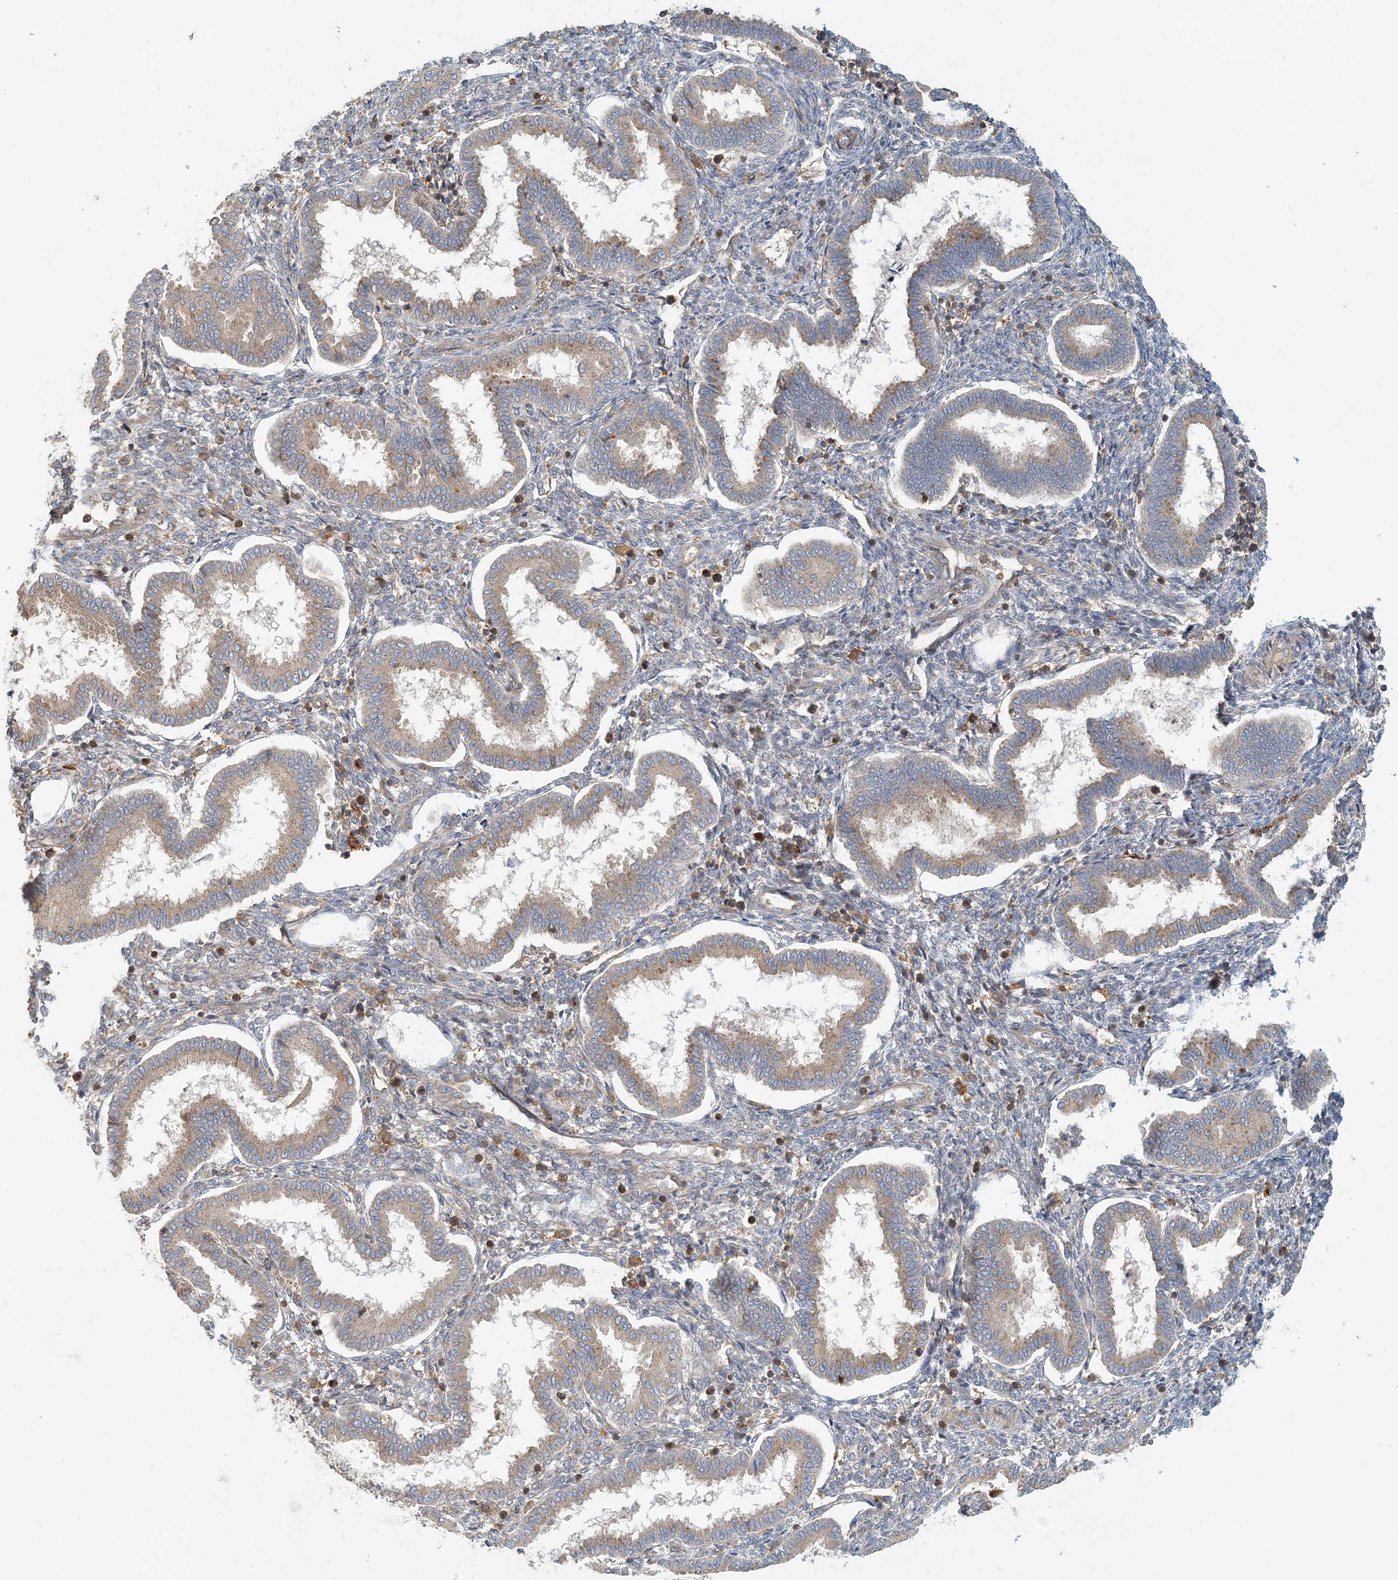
{"staining": {"intensity": "moderate", "quantity": "<25%", "location": "cytoplasmic/membranous"}, "tissue": "endometrium", "cell_type": "Cells in endometrial stroma", "image_type": "normal", "snomed": [{"axis": "morphology", "description": "Normal tissue, NOS"}, {"axis": "topography", "description": "Endometrium"}], "caption": "Human endometrium stained with a brown dye reveals moderate cytoplasmic/membranous positive expression in approximately <25% of cells in endometrial stroma.", "gene": "COLEC11", "patient": {"sex": "female", "age": 24}}